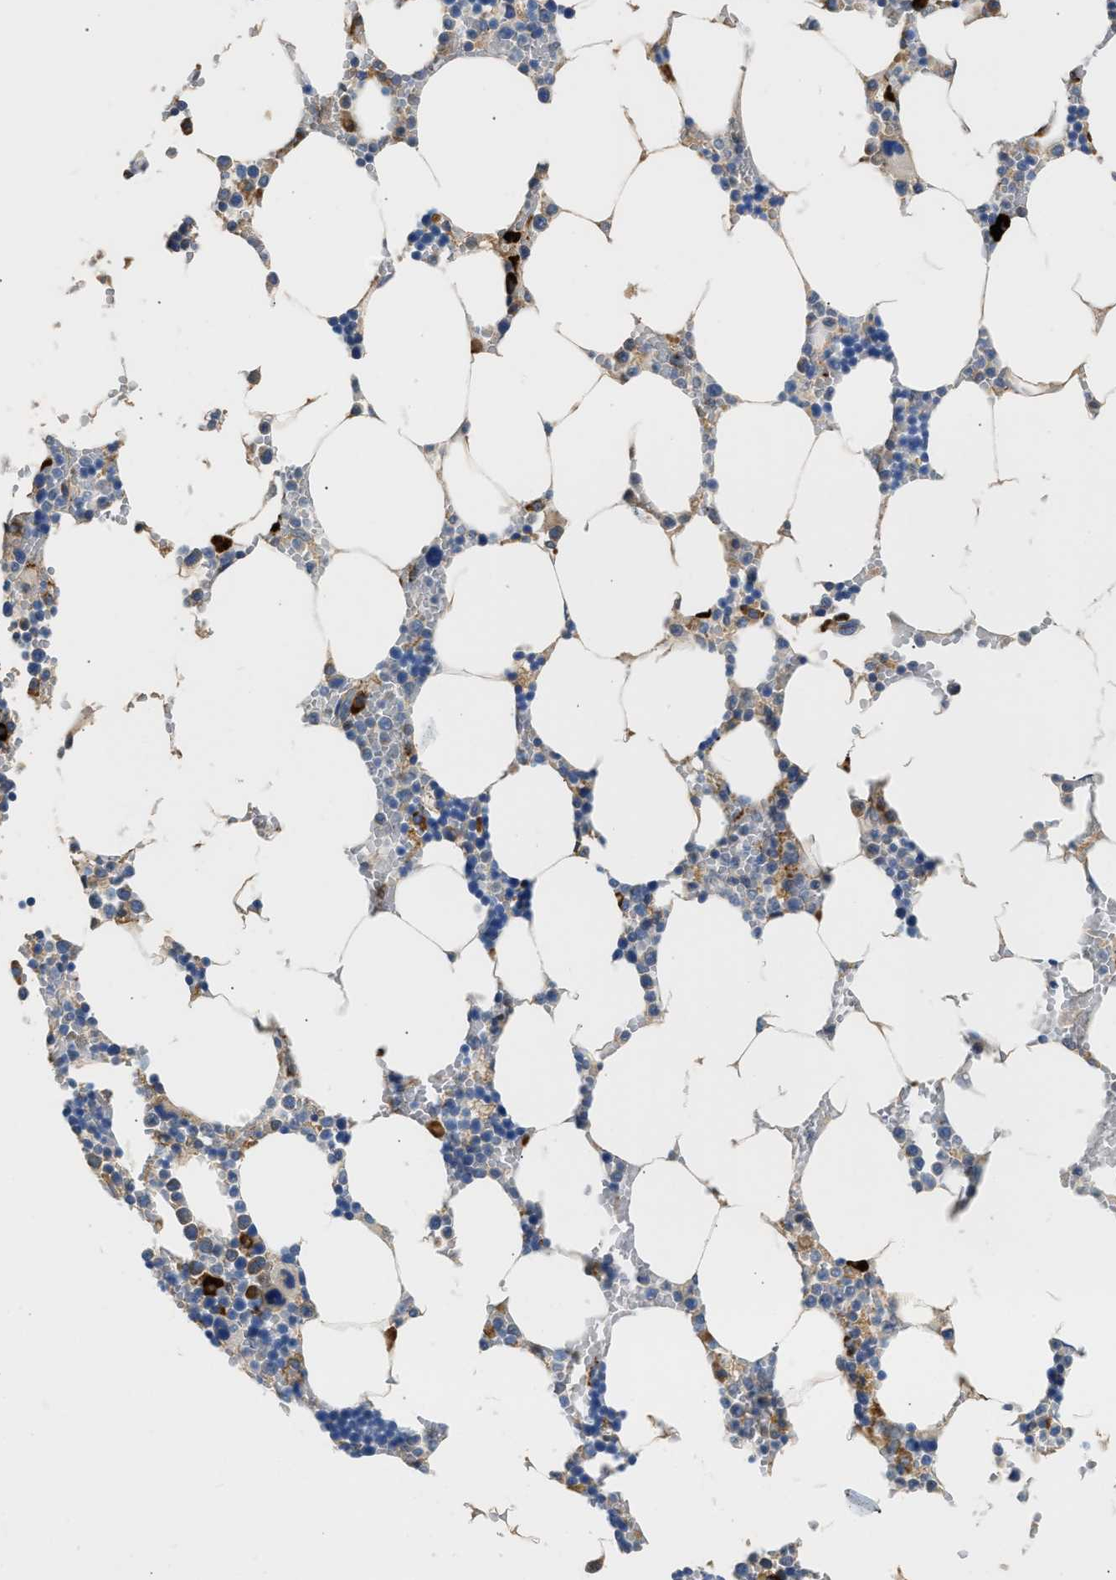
{"staining": {"intensity": "moderate", "quantity": "<25%", "location": "cytoplasmic/membranous"}, "tissue": "bone marrow", "cell_type": "Hematopoietic cells", "image_type": "normal", "snomed": [{"axis": "morphology", "description": "Normal tissue, NOS"}, {"axis": "topography", "description": "Bone marrow"}], "caption": "This micrograph displays IHC staining of benign human bone marrow, with low moderate cytoplasmic/membranous expression in about <25% of hematopoietic cells.", "gene": "AMZ1", "patient": {"sex": "male", "age": 70}}